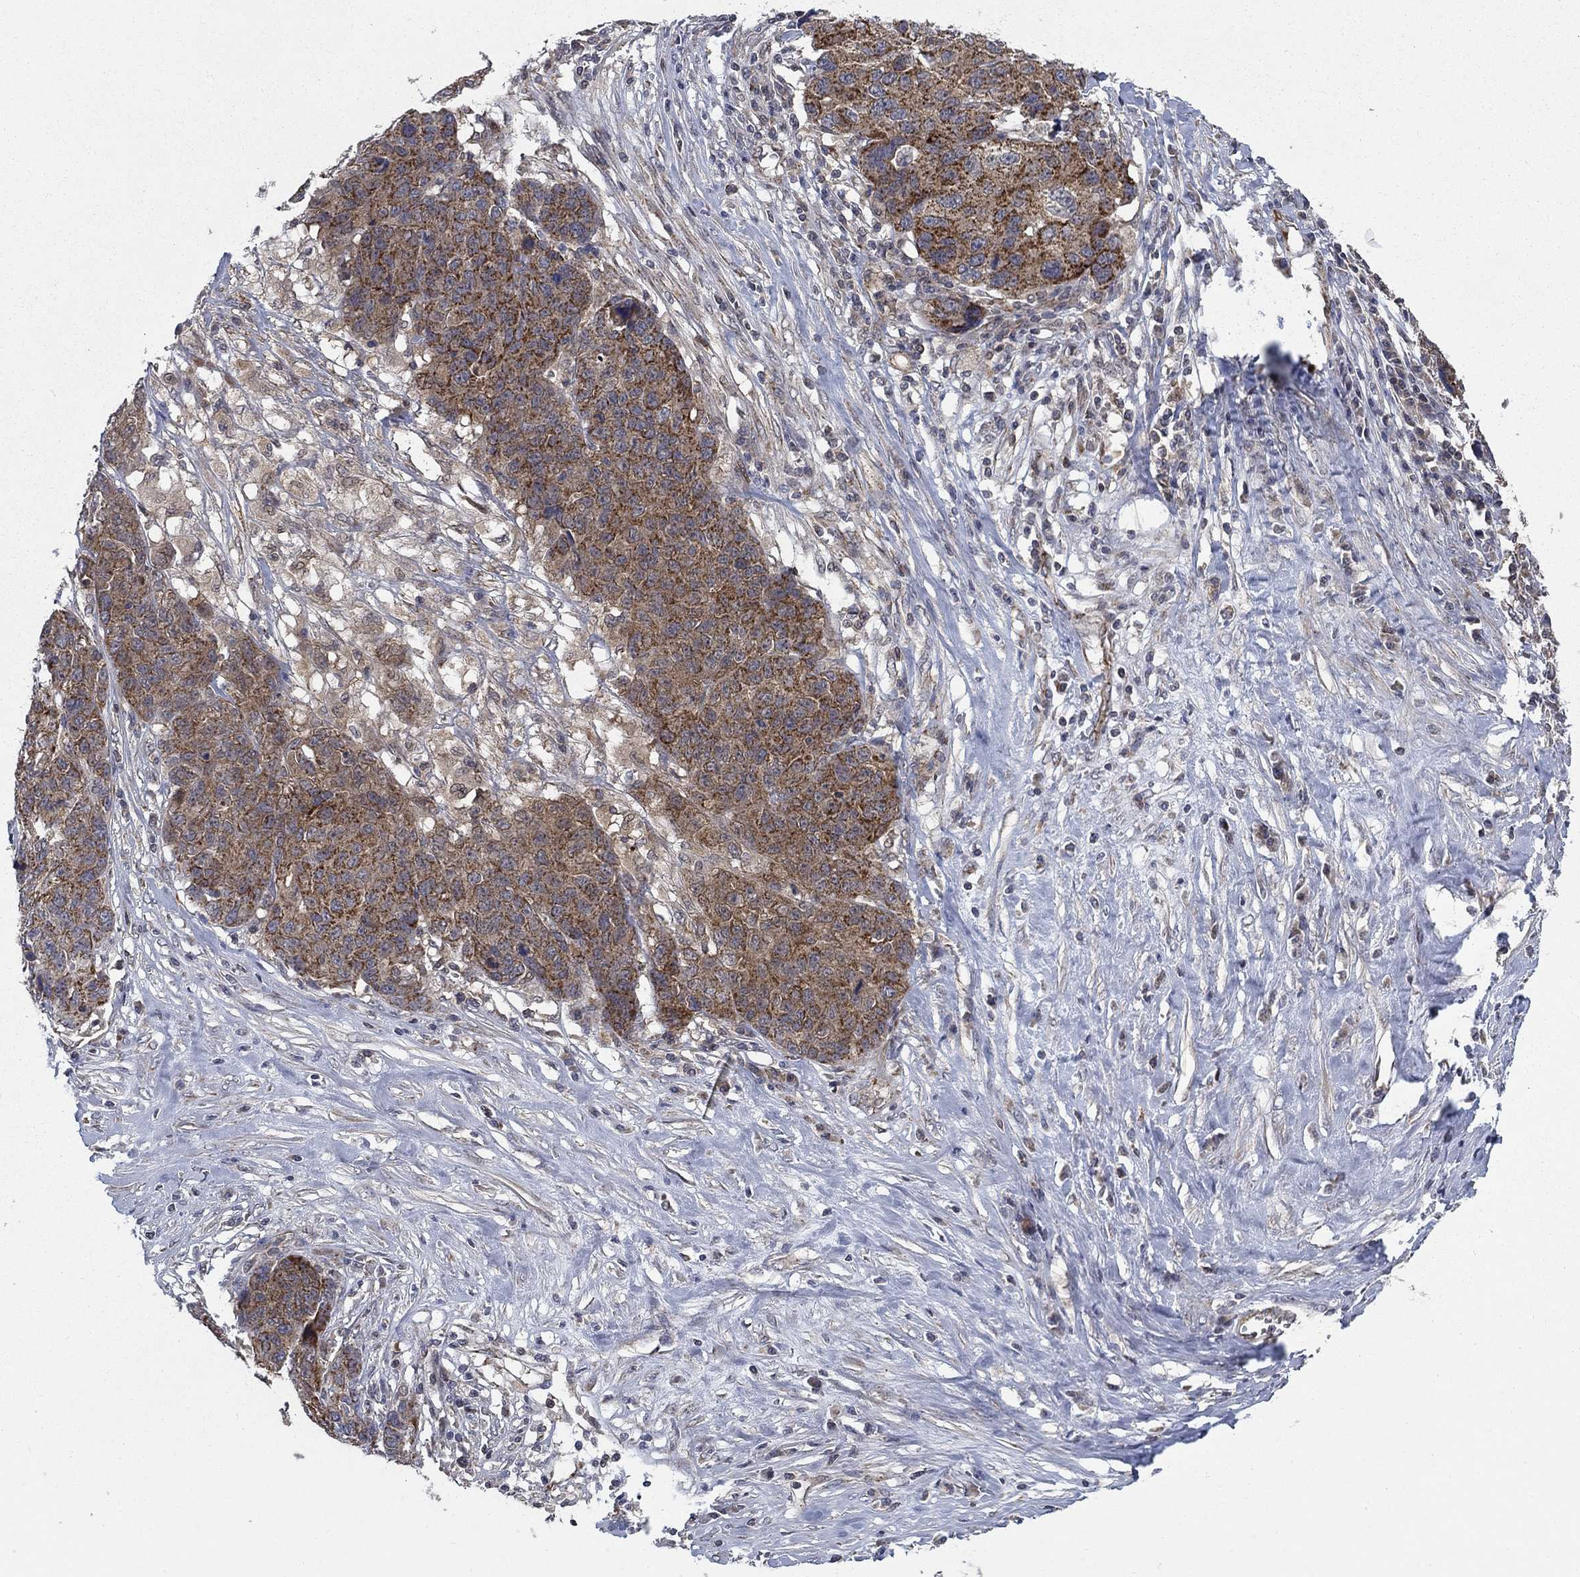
{"staining": {"intensity": "moderate", "quantity": ">75%", "location": "cytoplasmic/membranous"}, "tissue": "ovarian cancer", "cell_type": "Tumor cells", "image_type": "cancer", "snomed": [{"axis": "morphology", "description": "Cystadenocarcinoma, serous, NOS"}, {"axis": "topography", "description": "Ovary"}], "caption": "Immunohistochemistry micrograph of neoplastic tissue: human ovarian serous cystadenocarcinoma stained using IHC exhibits medium levels of moderate protein expression localized specifically in the cytoplasmic/membranous of tumor cells, appearing as a cytoplasmic/membranous brown color.", "gene": "NME7", "patient": {"sex": "female", "age": 87}}